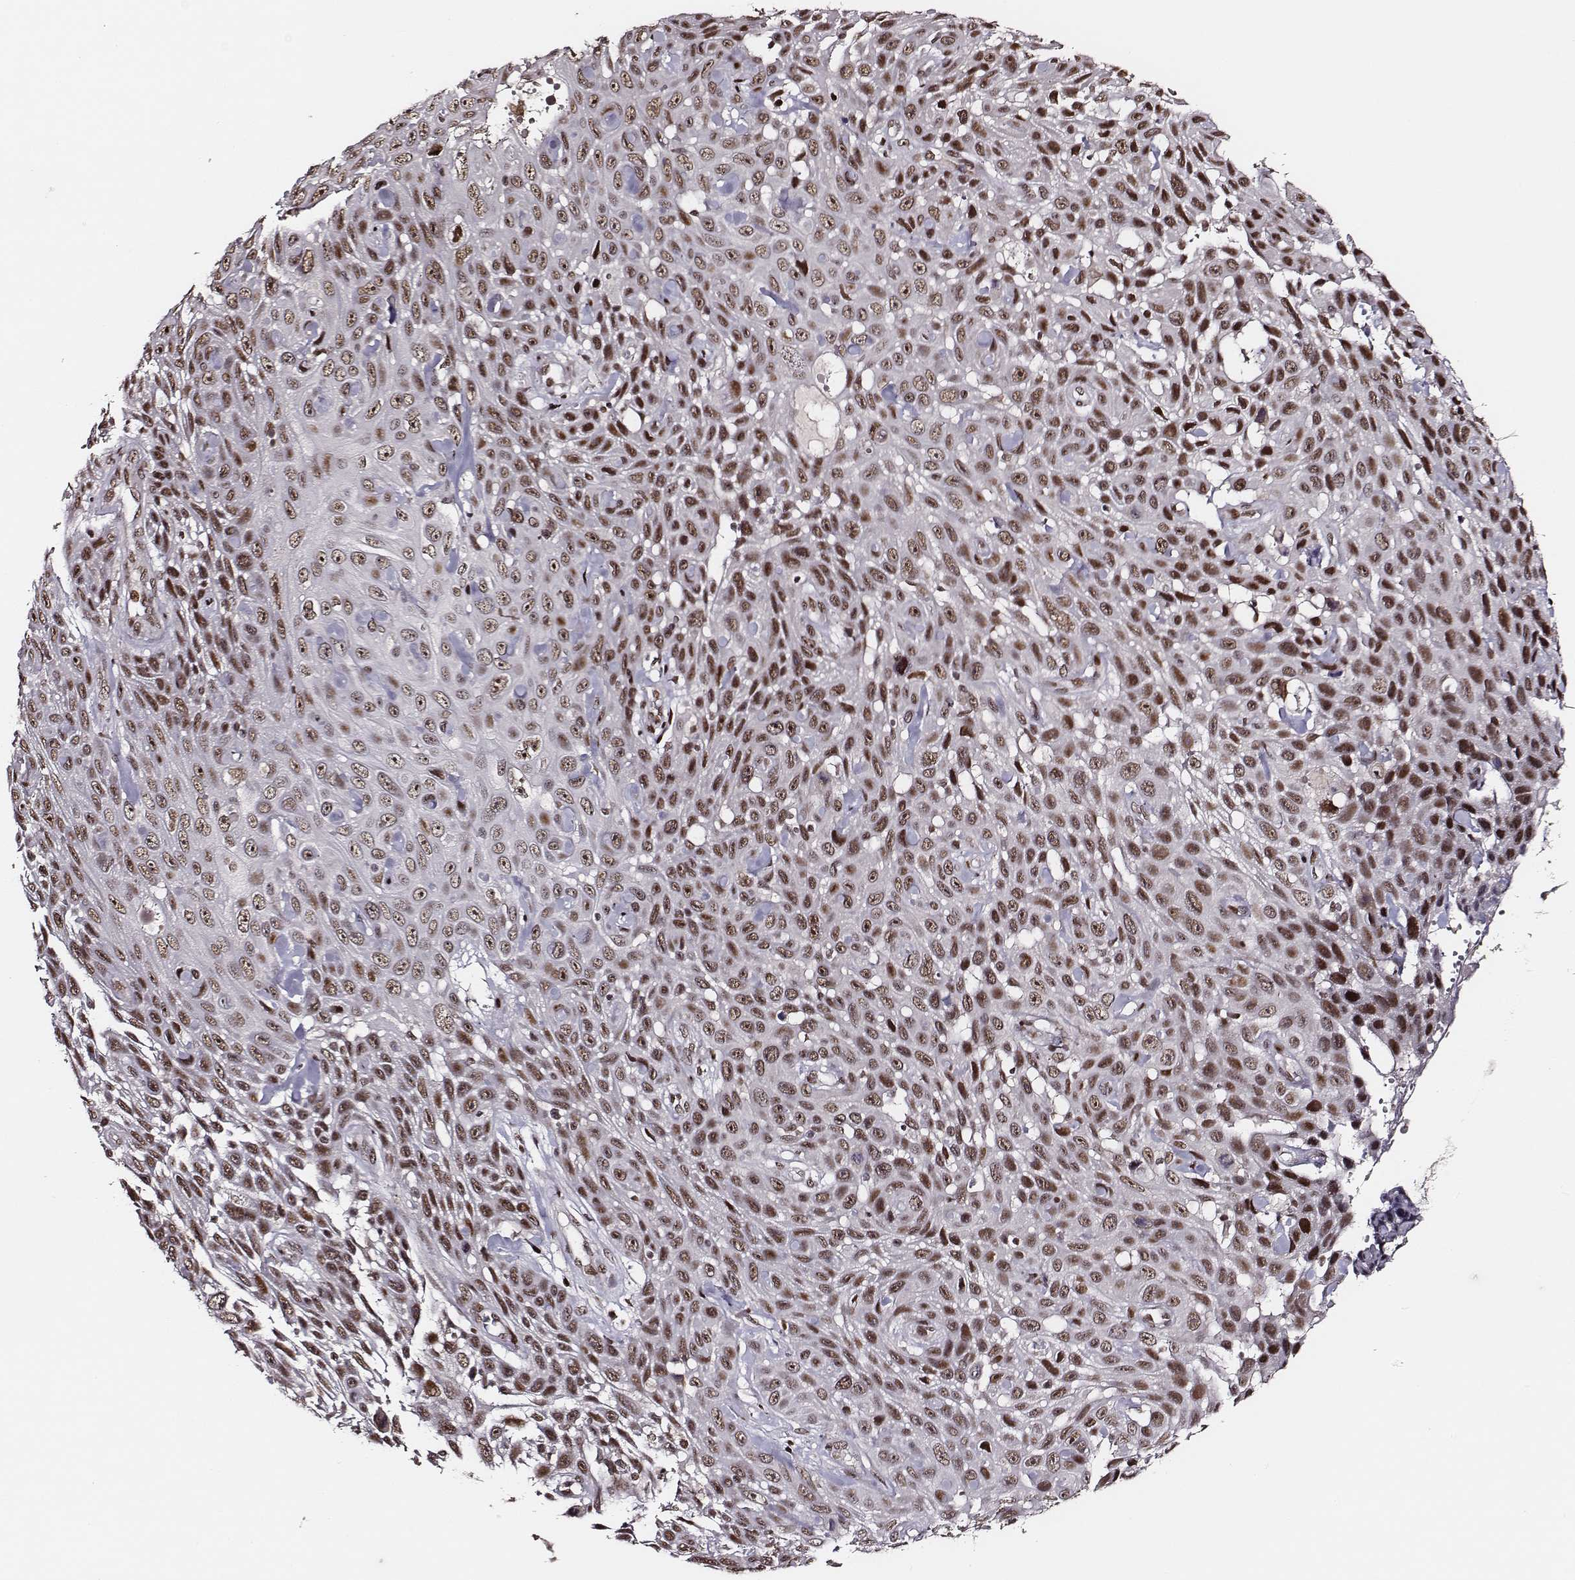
{"staining": {"intensity": "moderate", "quantity": ">75%", "location": "nuclear"}, "tissue": "skin cancer", "cell_type": "Tumor cells", "image_type": "cancer", "snomed": [{"axis": "morphology", "description": "Squamous cell carcinoma, NOS"}, {"axis": "topography", "description": "Skin"}], "caption": "High-power microscopy captured an immunohistochemistry image of squamous cell carcinoma (skin), revealing moderate nuclear expression in about >75% of tumor cells. (Brightfield microscopy of DAB IHC at high magnification).", "gene": "PPARA", "patient": {"sex": "male", "age": 82}}